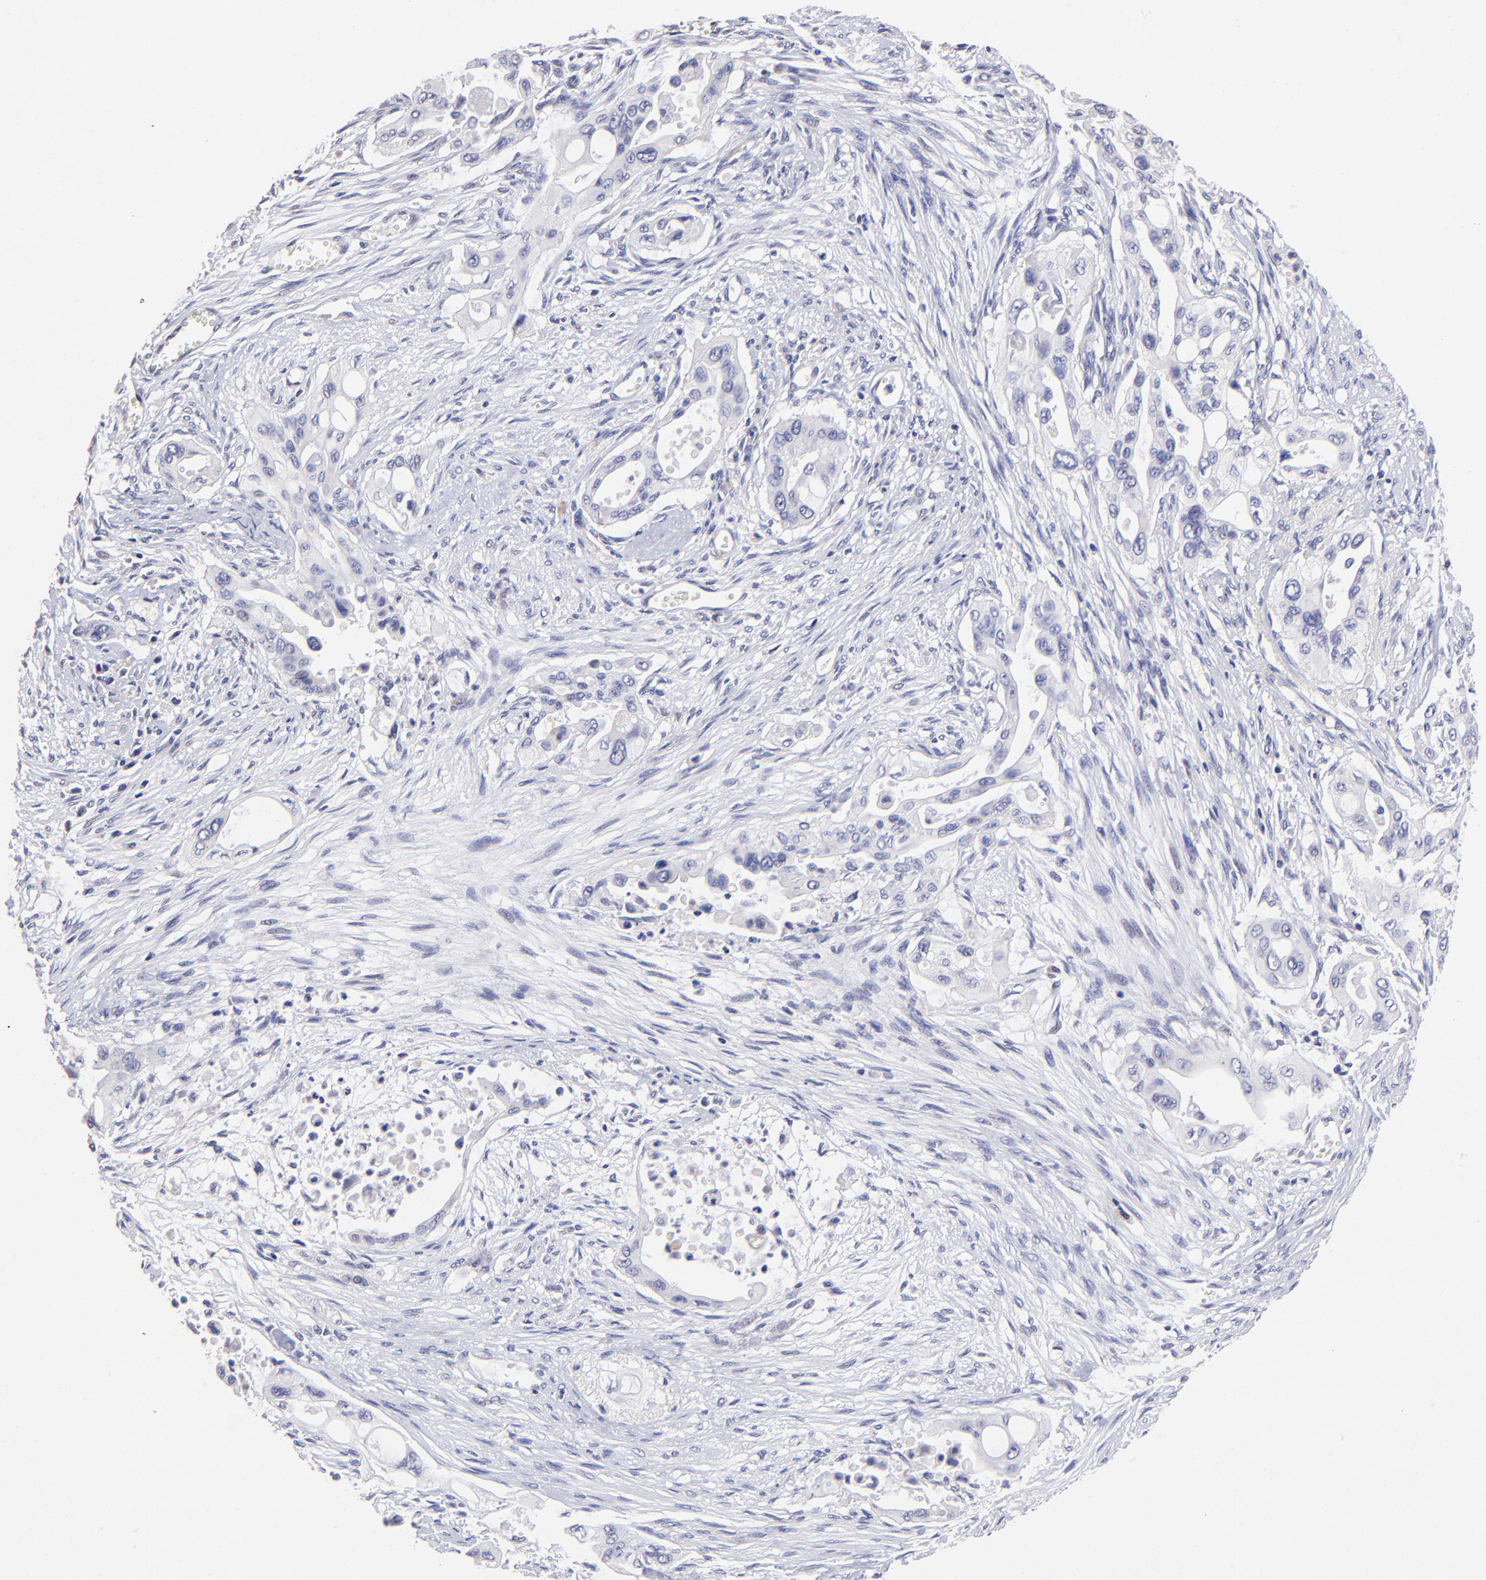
{"staining": {"intensity": "negative", "quantity": "none", "location": "none"}, "tissue": "pancreatic cancer", "cell_type": "Tumor cells", "image_type": "cancer", "snomed": [{"axis": "morphology", "description": "Adenocarcinoma, NOS"}, {"axis": "topography", "description": "Pancreas"}], "caption": "A high-resolution image shows IHC staining of pancreatic cancer, which displays no significant expression in tumor cells.", "gene": "DNMT1", "patient": {"sex": "male", "age": 77}}